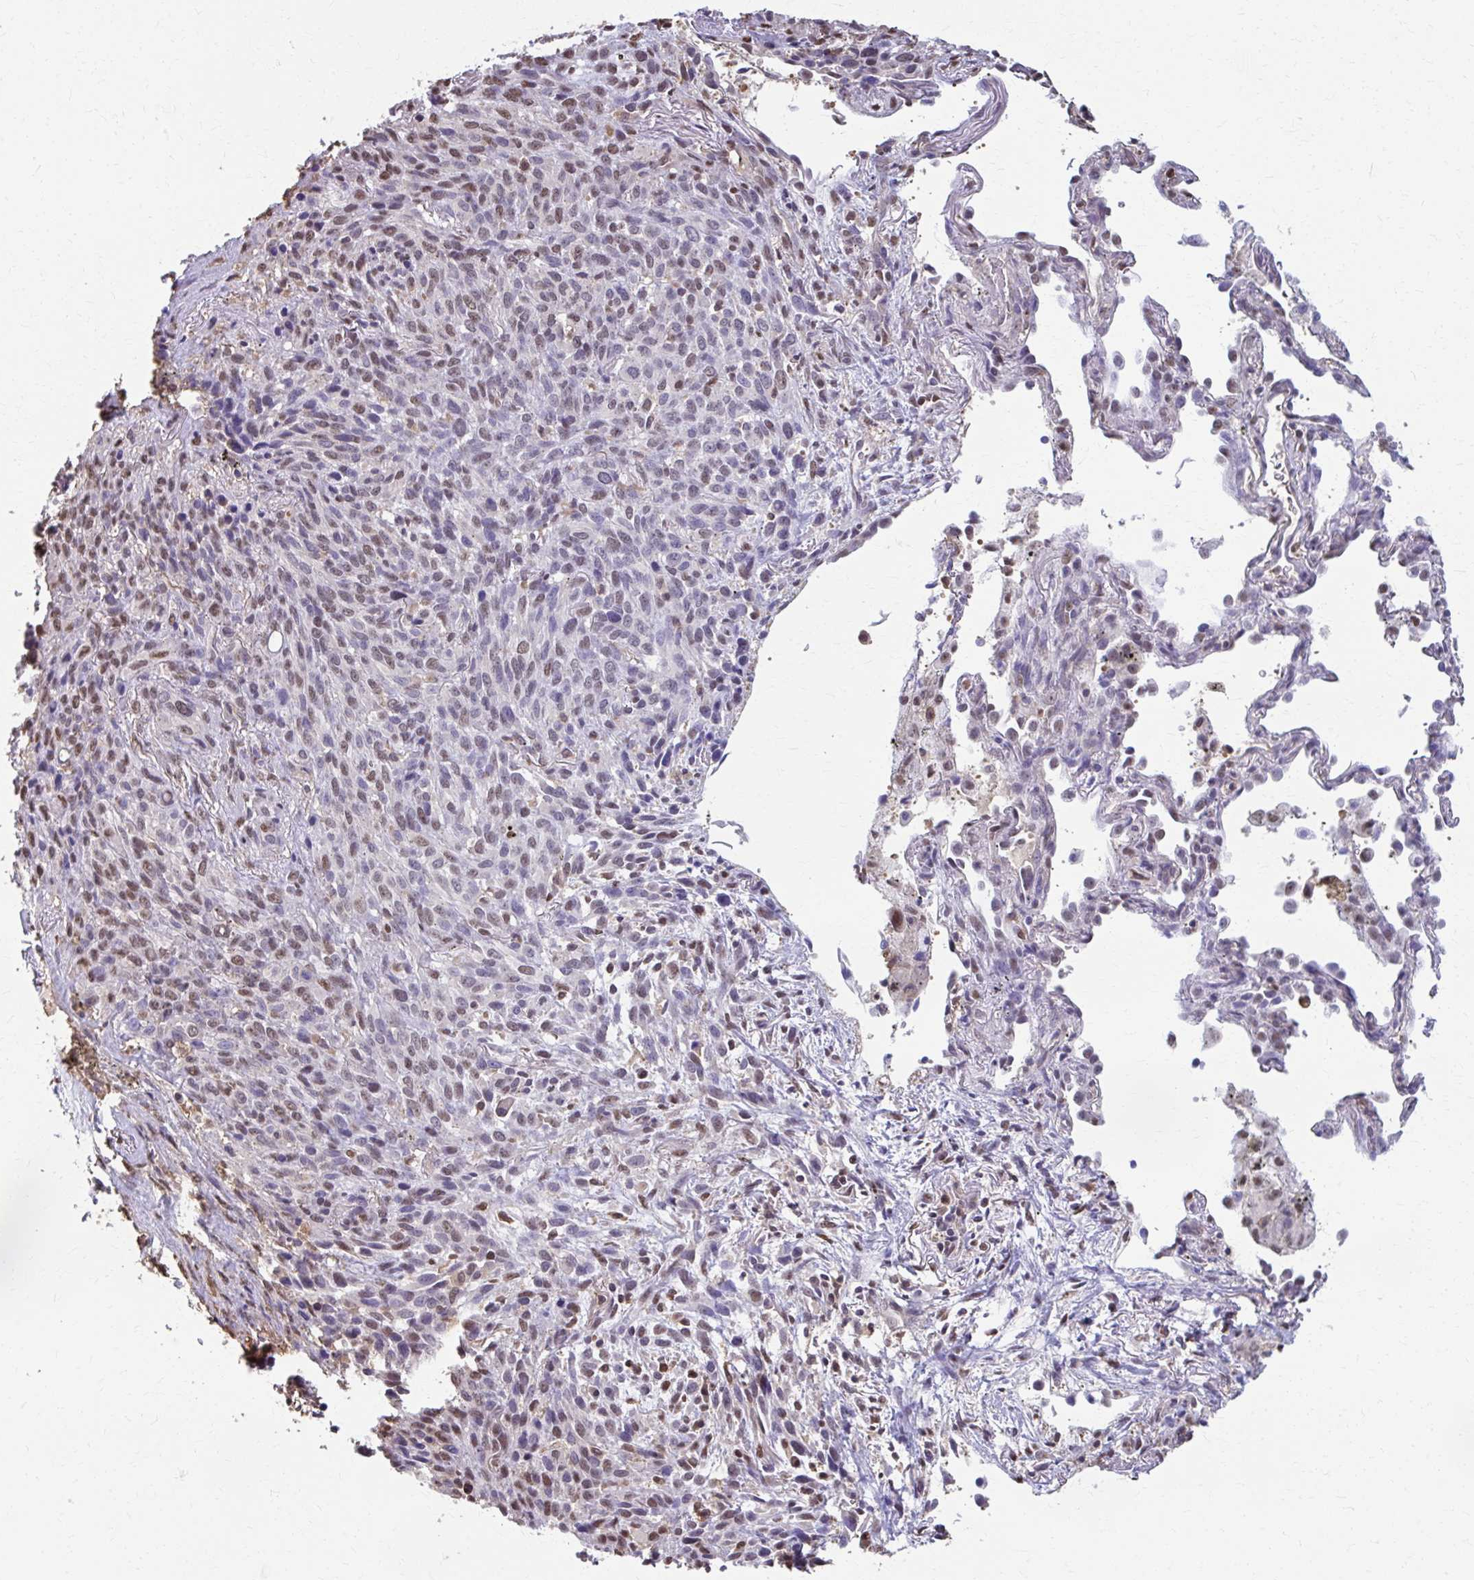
{"staining": {"intensity": "weak", "quantity": "25%-75%", "location": "nuclear"}, "tissue": "melanoma", "cell_type": "Tumor cells", "image_type": "cancer", "snomed": [{"axis": "morphology", "description": "Malignant melanoma, Metastatic site"}, {"axis": "topography", "description": "Lung"}], "caption": "There is low levels of weak nuclear positivity in tumor cells of melanoma, as demonstrated by immunohistochemical staining (brown color).", "gene": "ING4", "patient": {"sex": "male", "age": 48}}